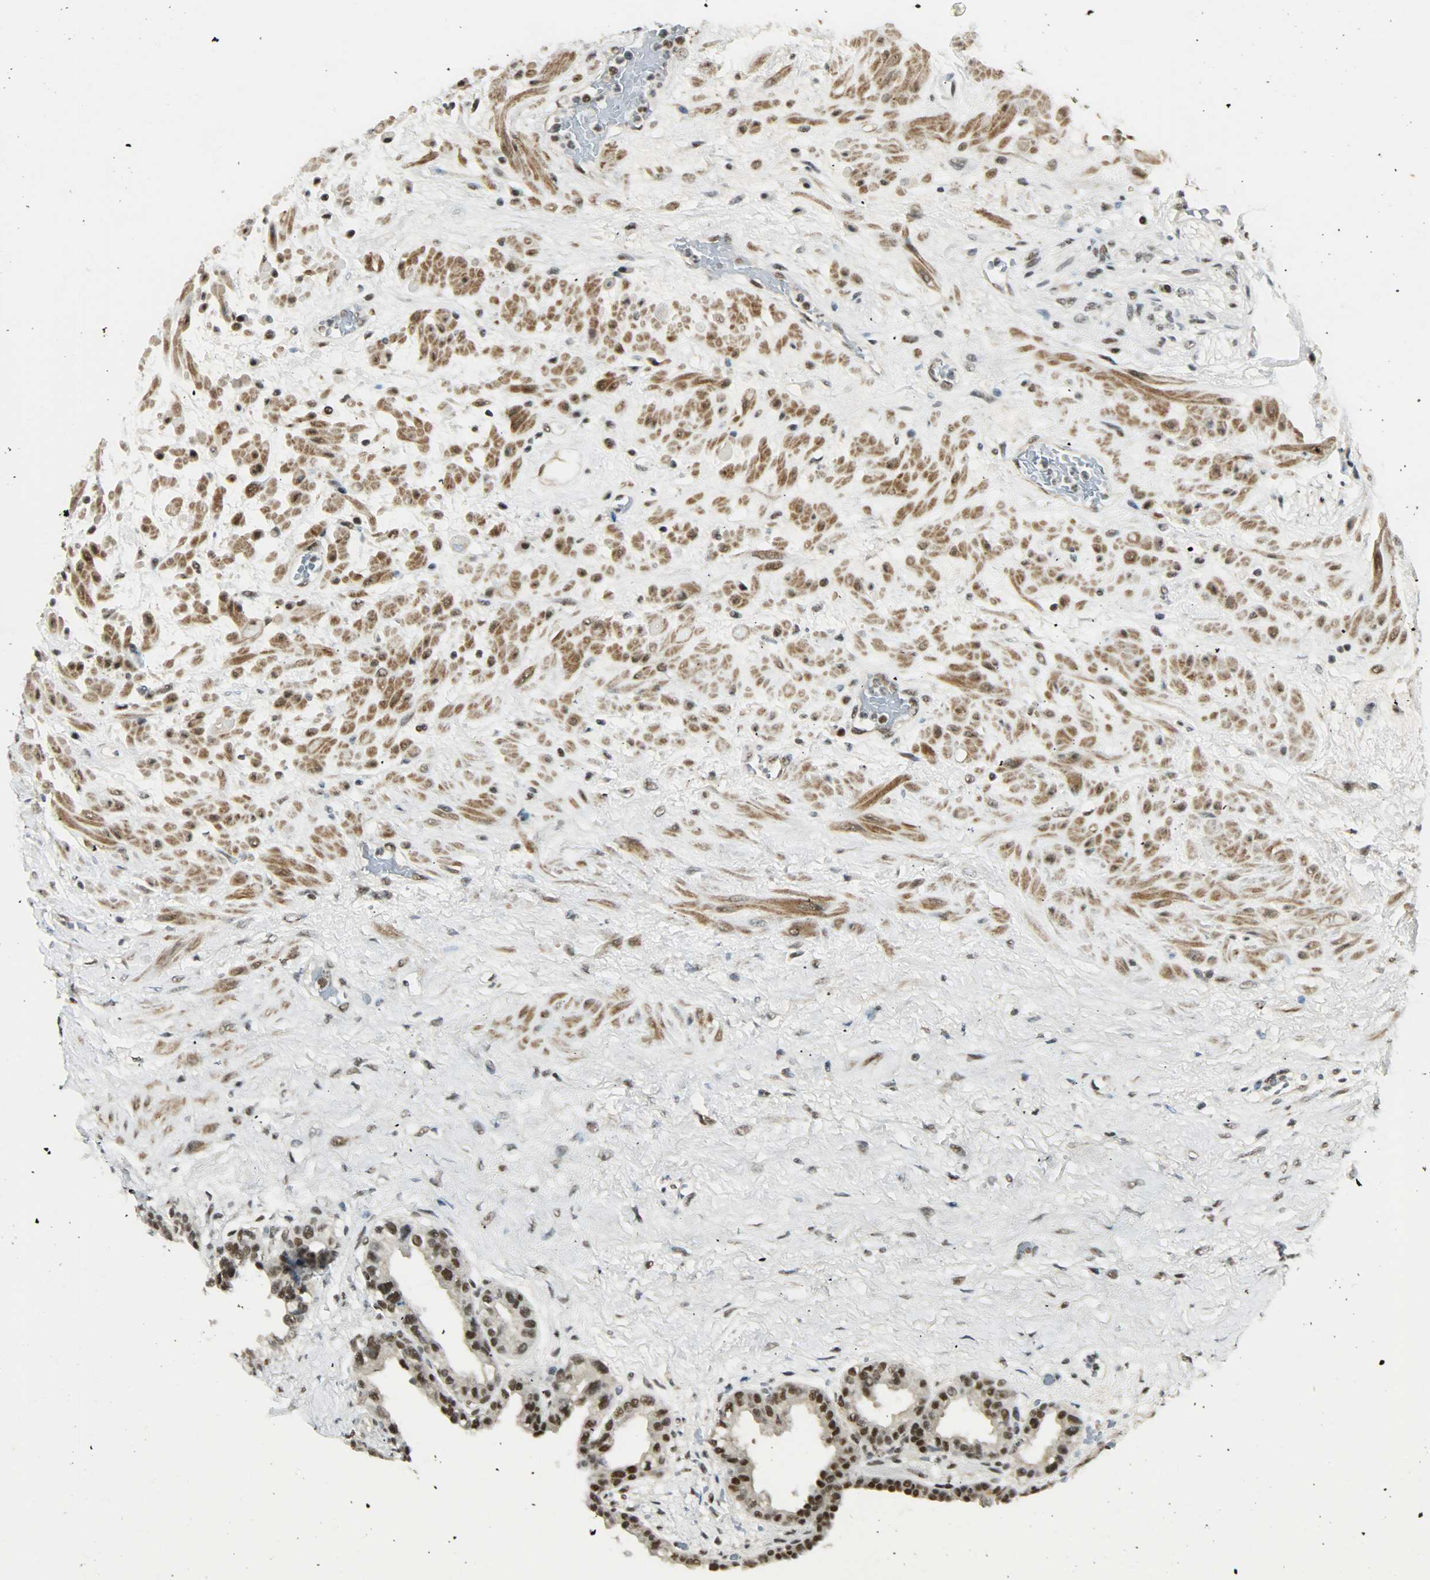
{"staining": {"intensity": "strong", "quantity": ">75%", "location": "nuclear"}, "tissue": "seminal vesicle", "cell_type": "Glandular cells", "image_type": "normal", "snomed": [{"axis": "morphology", "description": "Normal tissue, NOS"}, {"axis": "topography", "description": "Seminal veicle"}], "caption": "A brown stain shows strong nuclear staining of a protein in glandular cells of unremarkable seminal vesicle. (Stains: DAB (3,3'-diaminobenzidine) in brown, nuclei in blue, Microscopy: brightfield microscopy at high magnification).", "gene": "SUGP1", "patient": {"sex": "male", "age": 61}}